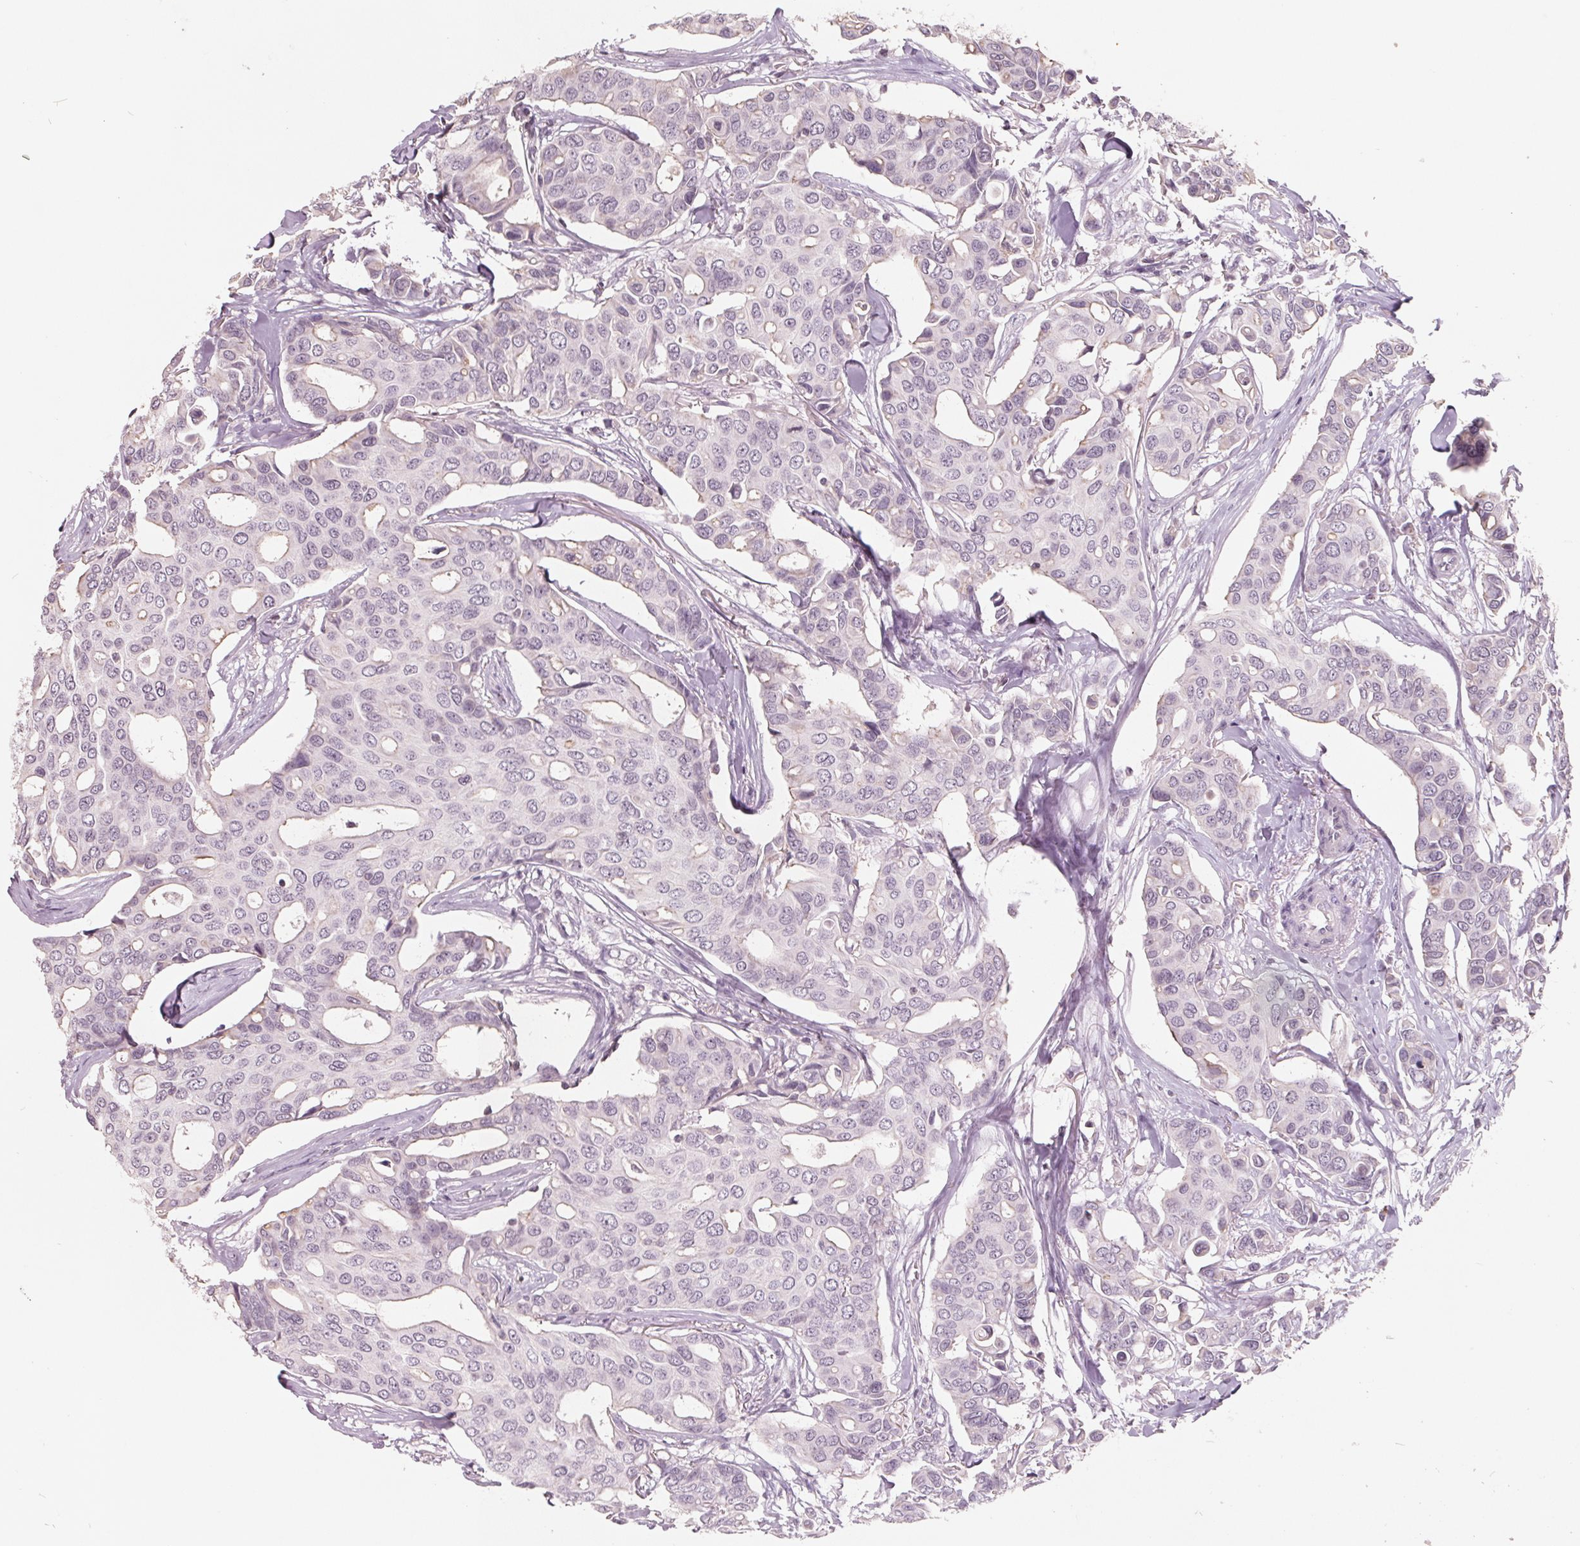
{"staining": {"intensity": "negative", "quantity": "none", "location": "none"}, "tissue": "breast cancer", "cell_type": "Tumor cells", "image_type": "cancer", "snomed": [{"axis": "morphology", "description": "Duct carcinoma"}, {"axis": "topography", "description": "Breast"}], "caption": "Breast infiltrating ductal carcinoma was stained to show a protein in brown. There is no significant expression in tumor cells.", "gene": "FTCD", "patient": {"sex": "female", "age": 54}}